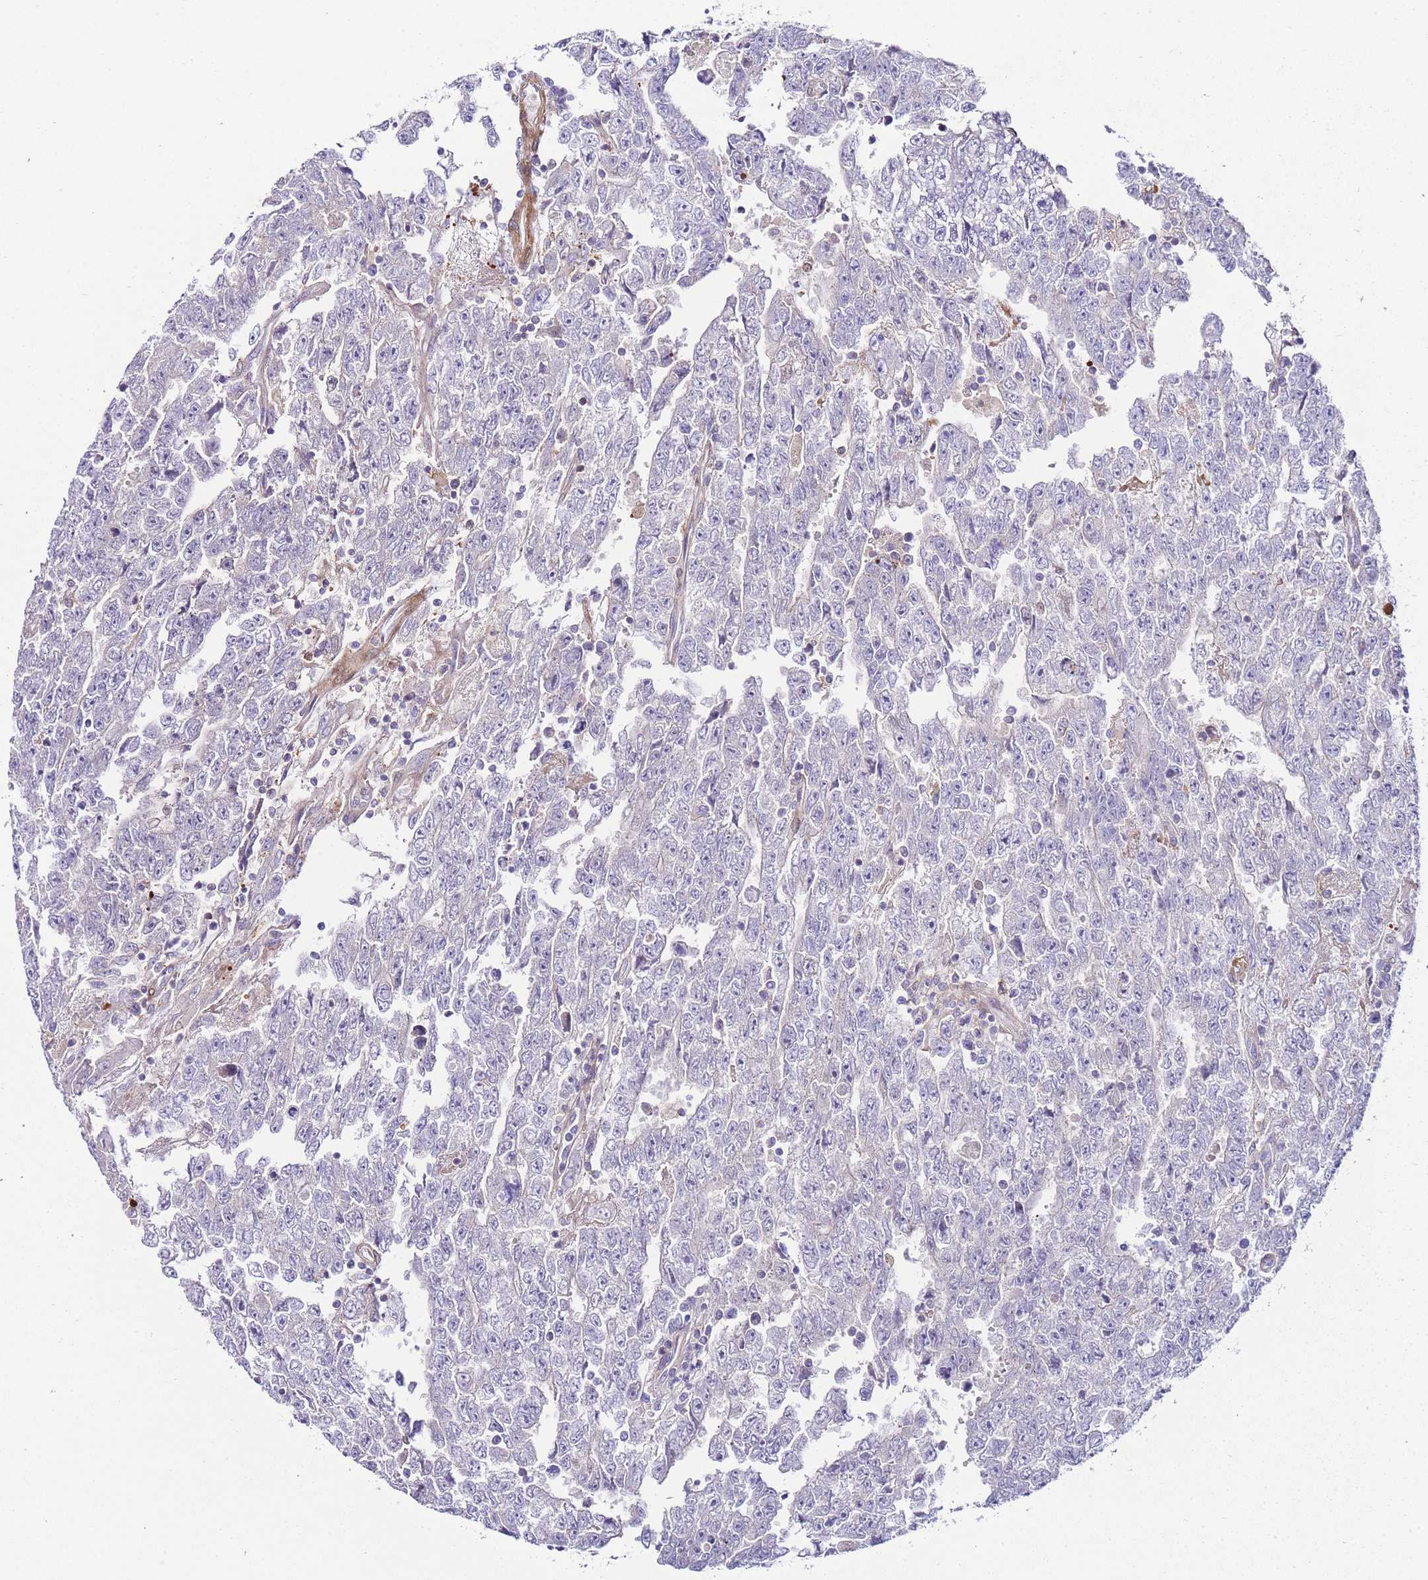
{"staining": {"intensity": "negative", "quantity": "none", "location": "none"}, "tissue": "testis cancer", "cell_type": "Tumor cells", "image_type": "cancer", "snomed": [{"axis": "morphology", "description": "Carcinoma, Embryonal, NOS"}, {"axis": "topography", "description": "Testis"}], "caption": "The immunohistochemistry image has no significant staining in tumor cells of testis cancer tissue.", "gene": "FBN3", "patient": {"sex": "male", "age": 25}}